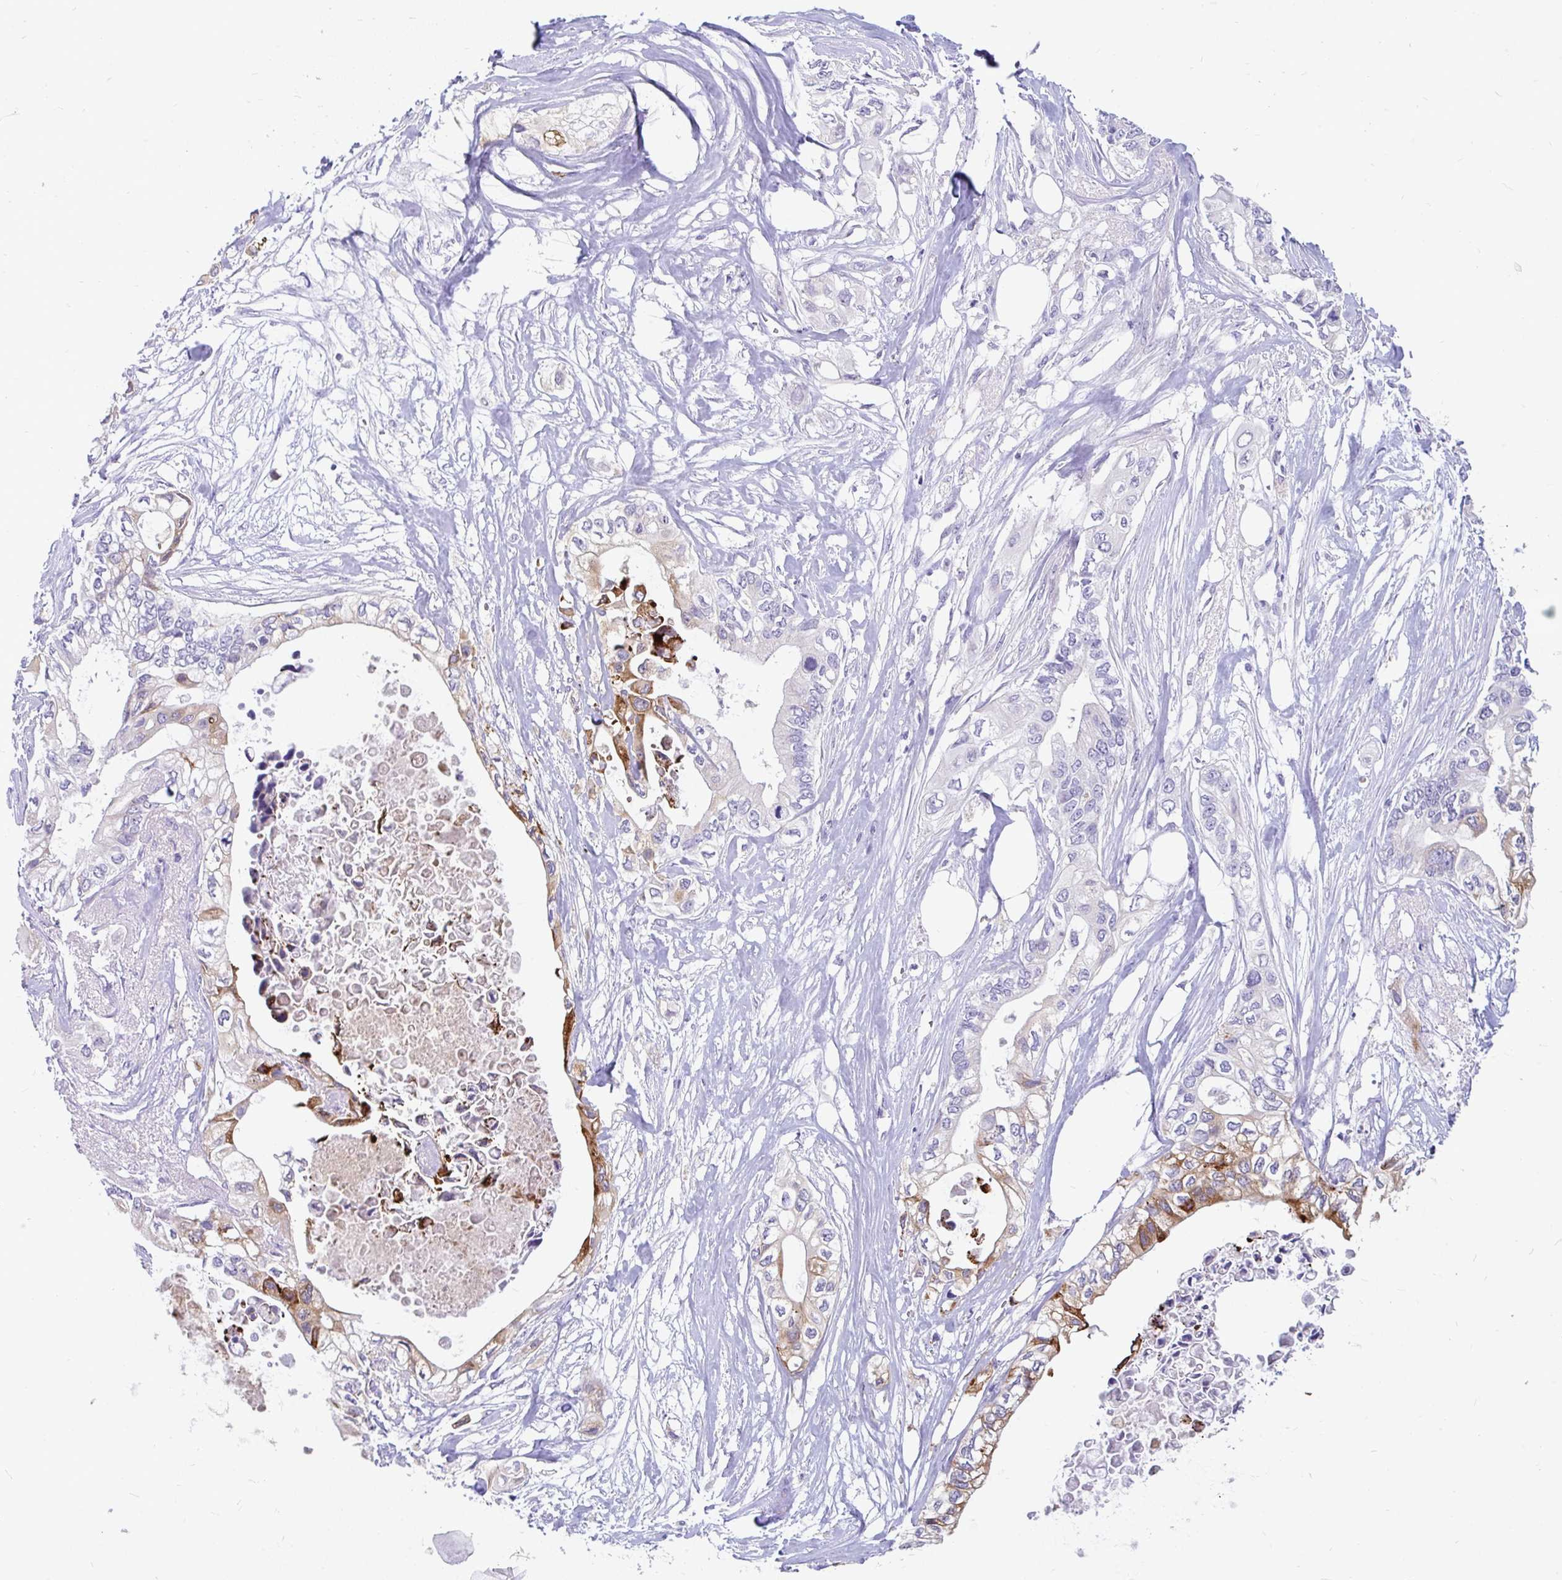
{"staining": {"intensity": "strong", "quantity": "<25%", "location": "cytoplasmic/membranous"}, "tissue": "pancreatic cancer", "cell_type": "Tumor cells", "image_type": "cancer", "snomed": [{"axis": "morphology", "description": "Adenocarcinoma, NOS"}, {"axis": "topography", "description": "Pancreas"}], "caption": "Pancreatic cancer tissue reveals strong cytoplasmic/membranous staining in approximately <25% of tumor cells, visualized by immunohistochemistry.", "gene": "INTS5", "patient": {"sex": "female", "age": 63}}